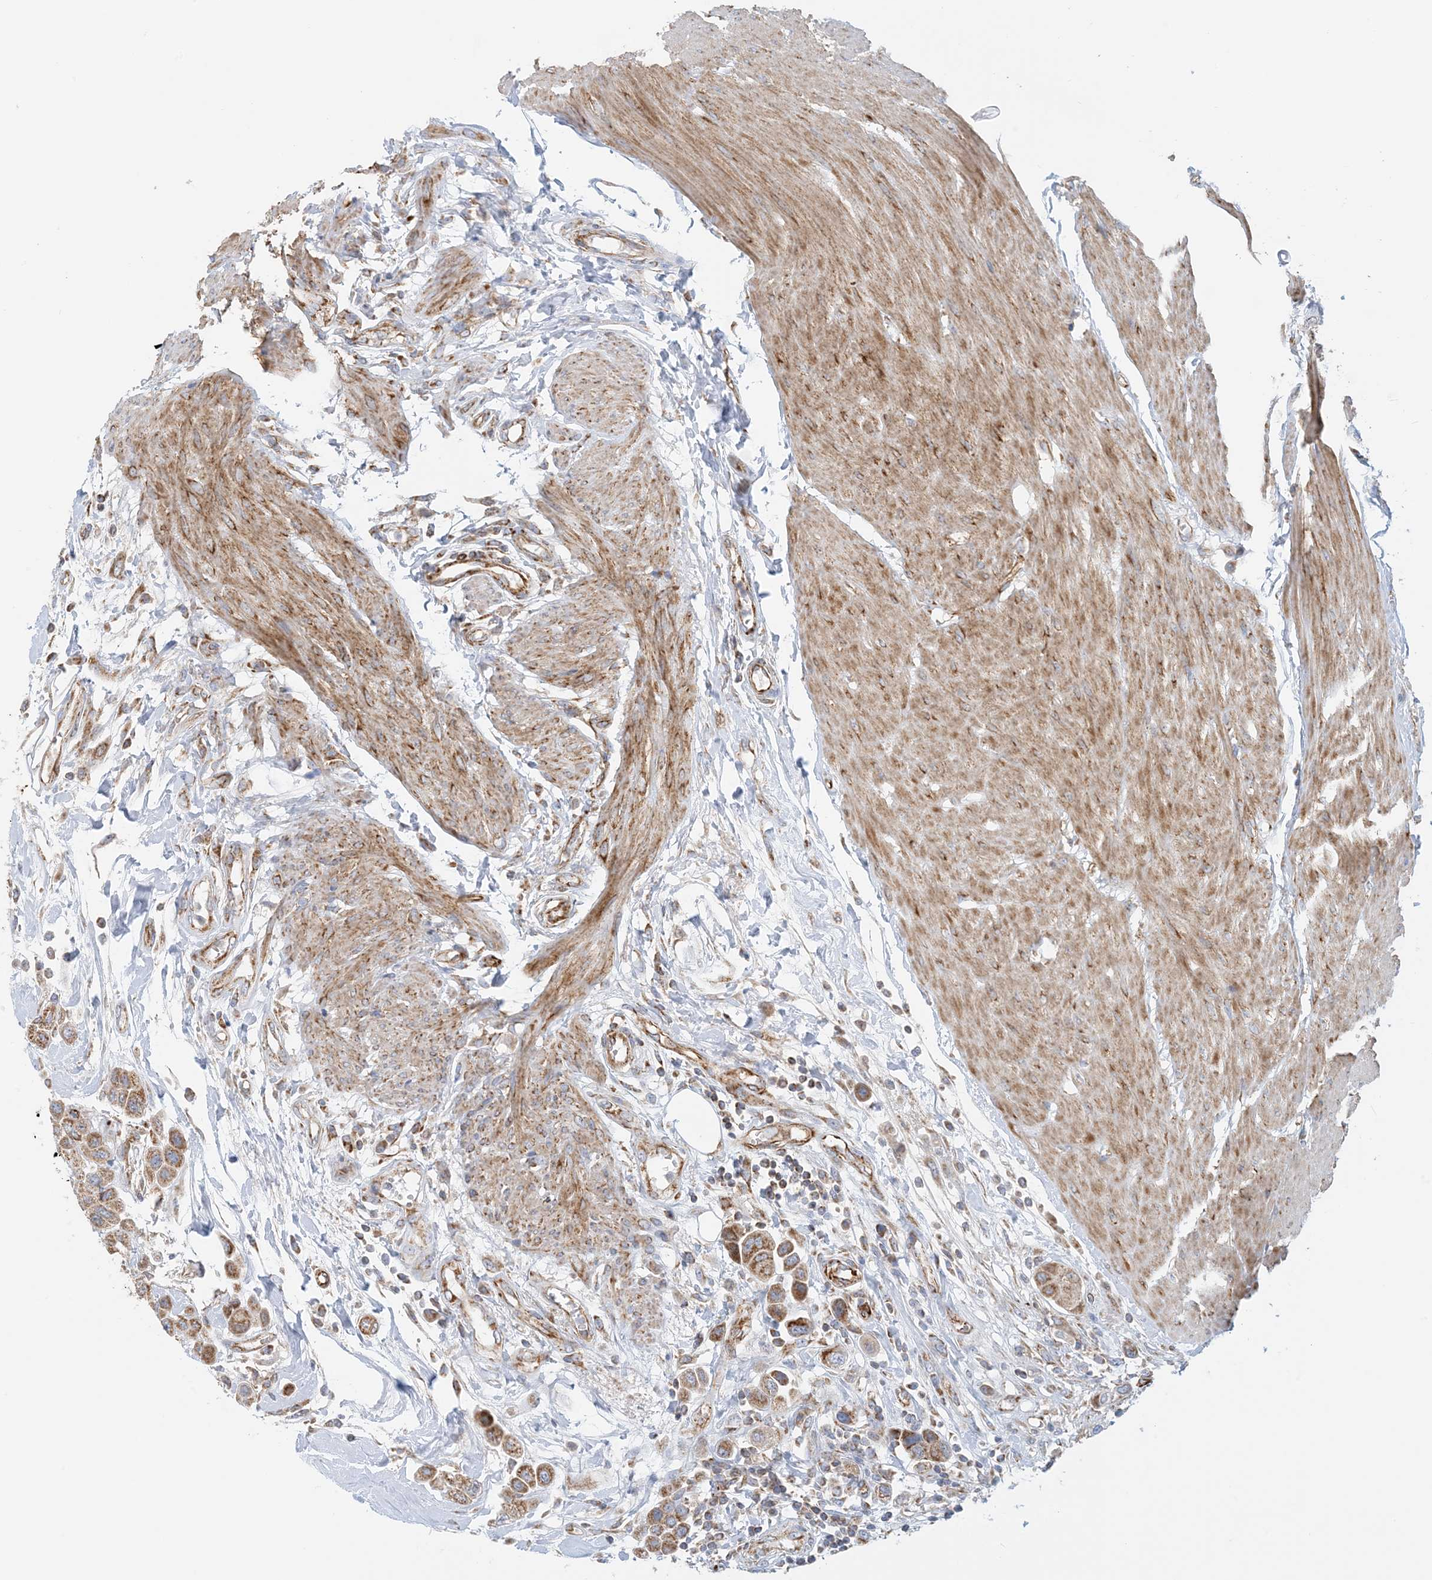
{"staining": {"intensity": "moderate", "quantity": ">75%", "location": "cytoplasmic/membranous"}, "tissue": "urothelial cancer", "cell_type": "Tumor cells", "image_type": "cancer", "snomed": [{"axis": "morphology", "description": "Urothelial carcinoma, High grade"}, {"axis": "topography", "description": "Urinary bladder"}], "caption": "Tumor cells exhibit moderate cytoplasmic/membranous staining in about >75% of cells in high-grade urothelial carcinoma.", "gene": "COA3", "patient": {"sex": "male", "age": 50}}